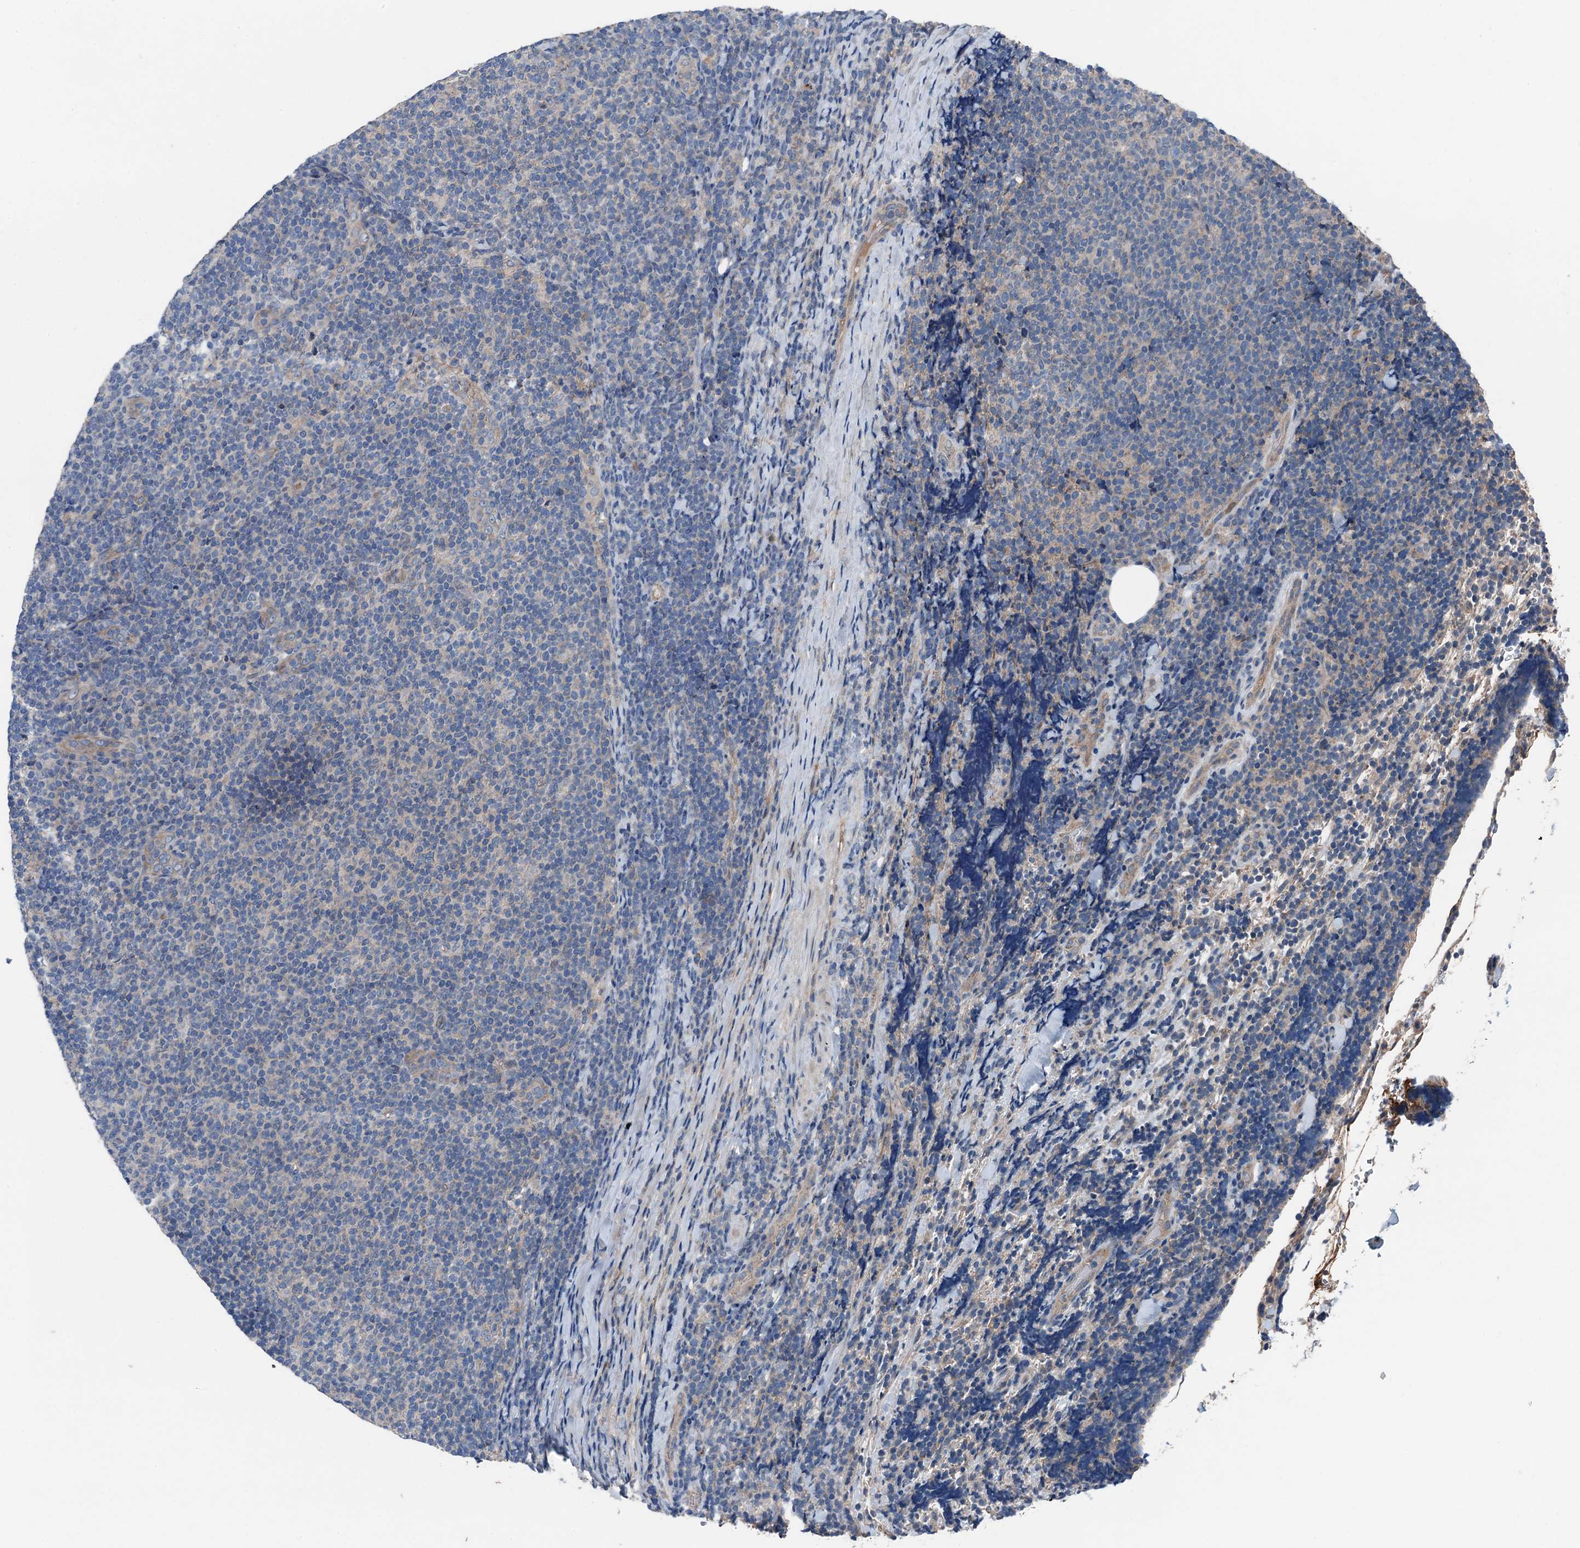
{"staining": {"intensity": "negative", "quantity": "none", "location": "none"}, "tissue": "lymphoma", "cell_type": "Tumor cells", "image_type": "cancer", "snomed": [{"axis": "morphology", "description": "Malignant lymphoma, non-Hodgkin's type, Low grade"}, {"axis": "topography", "description": "Lymph node"}], "caption": "Human low-grade malignant lymphoma, non-Hodgkin's type stained for a protein using immunohistochemistry (IHC) demonstrates no staining in tumor cells.", "gene": "SLC2A10", "patient": {"sex": "male", "age": 66}}